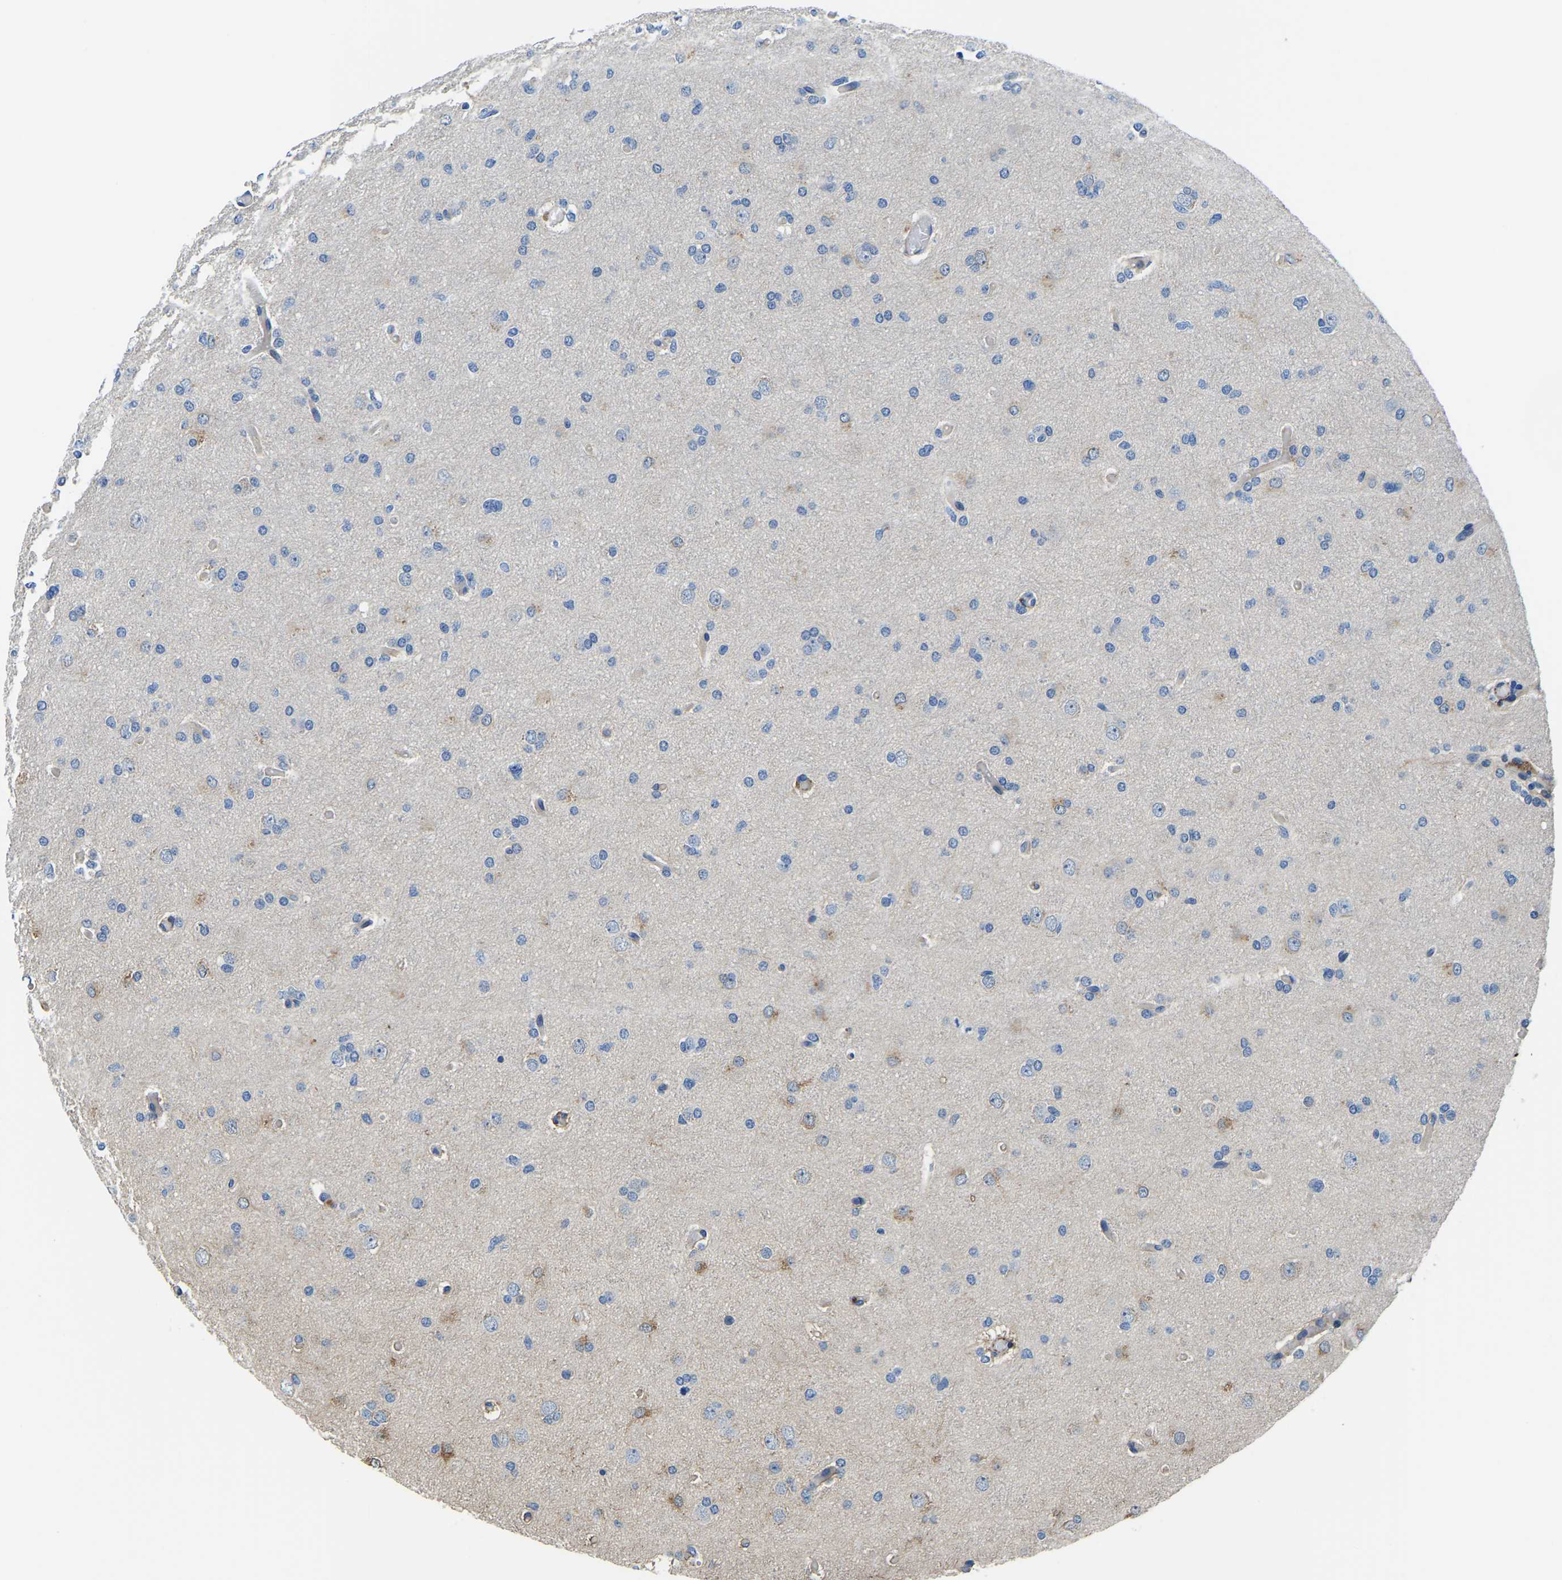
{"staining": {"intensity": "negative", "quantity": "none", "location": "none"}, "tissue": "glioma", "cell_type": "Tumor cells", "image_type": "cancer", "snomed": [{"axis": "morphology", "description": "Glioma, malignant, High grade"}, {"axis": "topography", "description": "Cerebral cortex"}], "caption": "Immunohistochemistry of human high-grade glioma (malignant) reveals no positivity in tumor cells.", "gene": "MS4A3", "patient": {"sex": "female", "age": 36}}